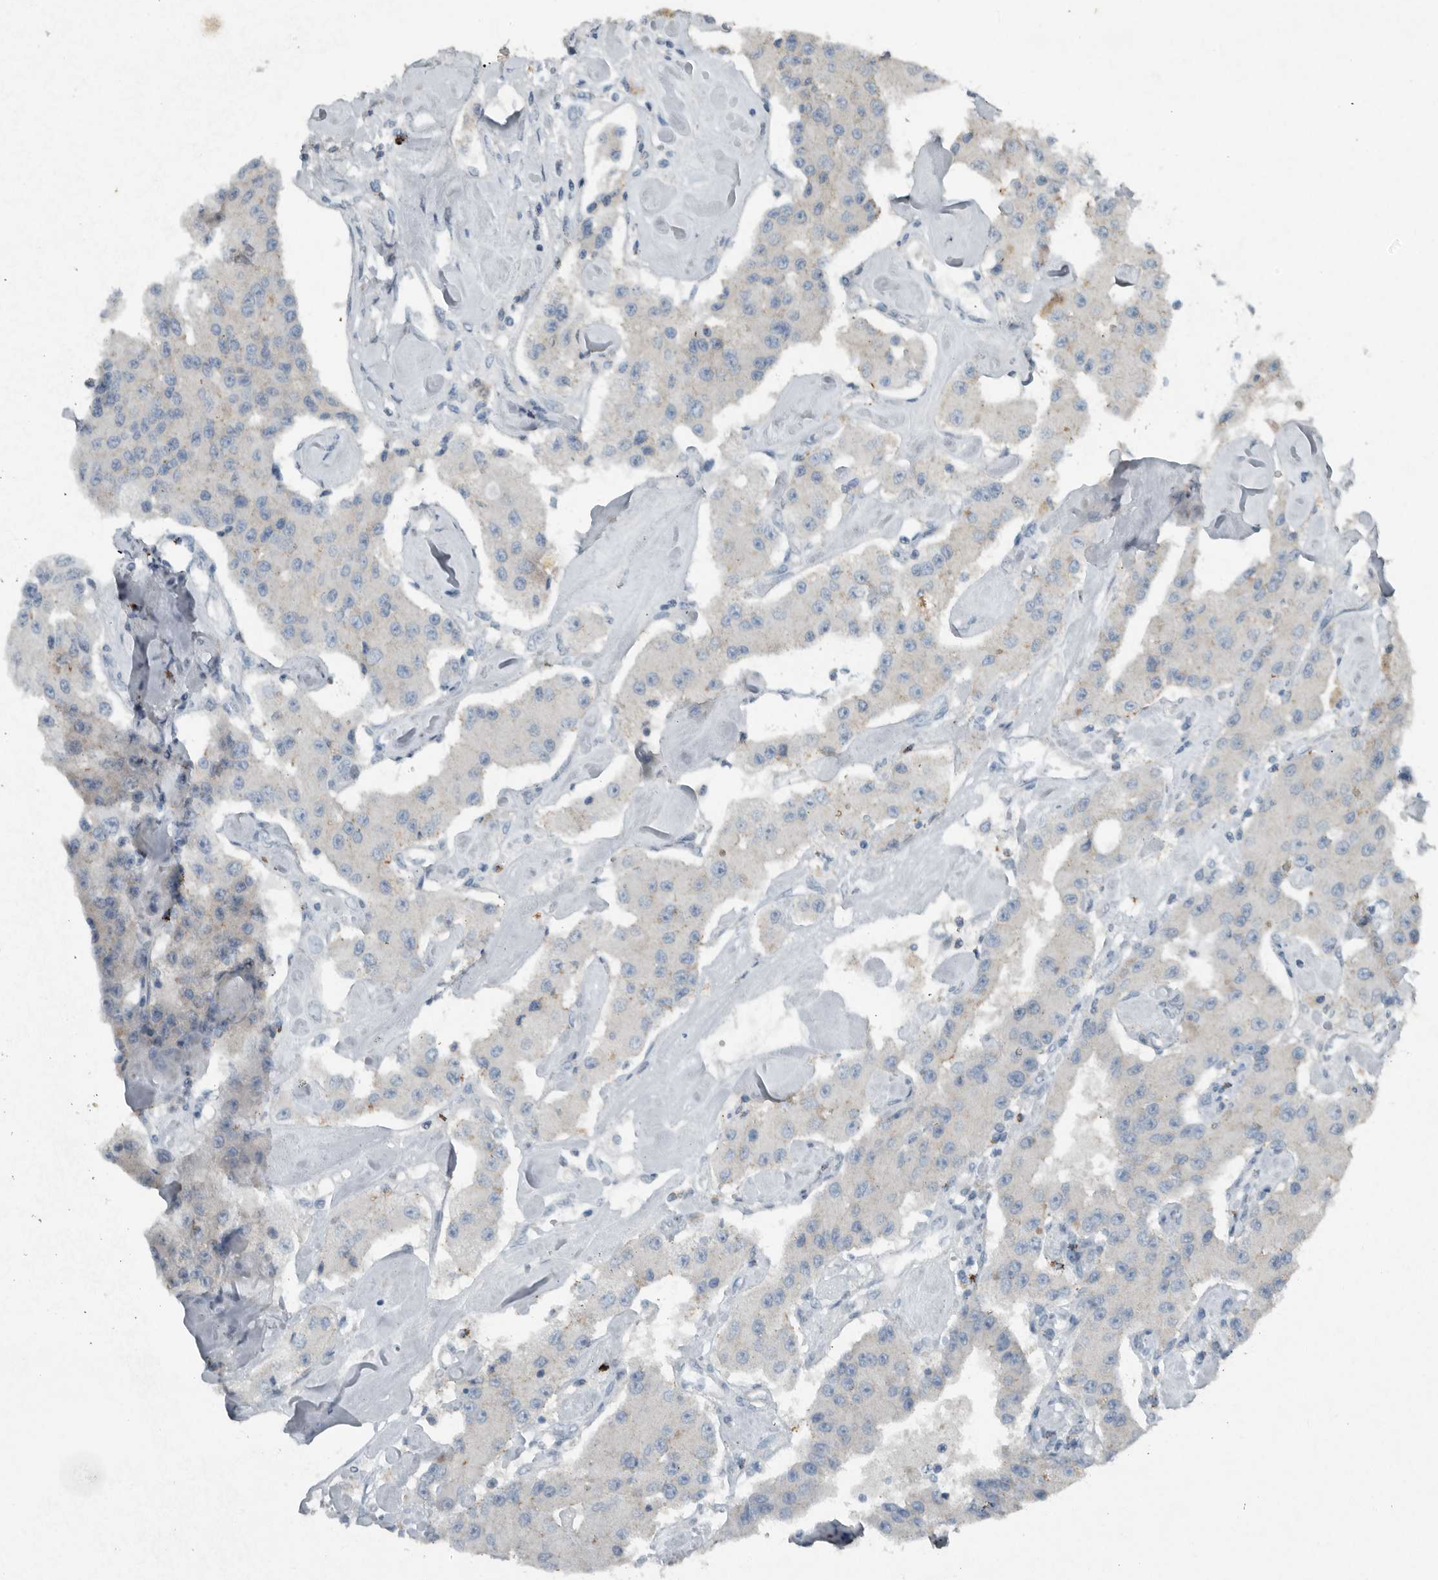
{"staining": {"intensity": "negative", "quantity": "none", "location": "none"}, "tissue": "carcinoid", "cell_type": "Tumor cells", "image_type": "cancer", "snomed": [{"axis": "morphology", "description": "Carcinoid, malignant, NOS"}, {"axis": "topography", "description": "Pancreas"}], "caption": "Tumor cells are negative for protein expression in human carcinoid.", "gene": "IL20", "patient": {"sex": "male", "age": 41}}